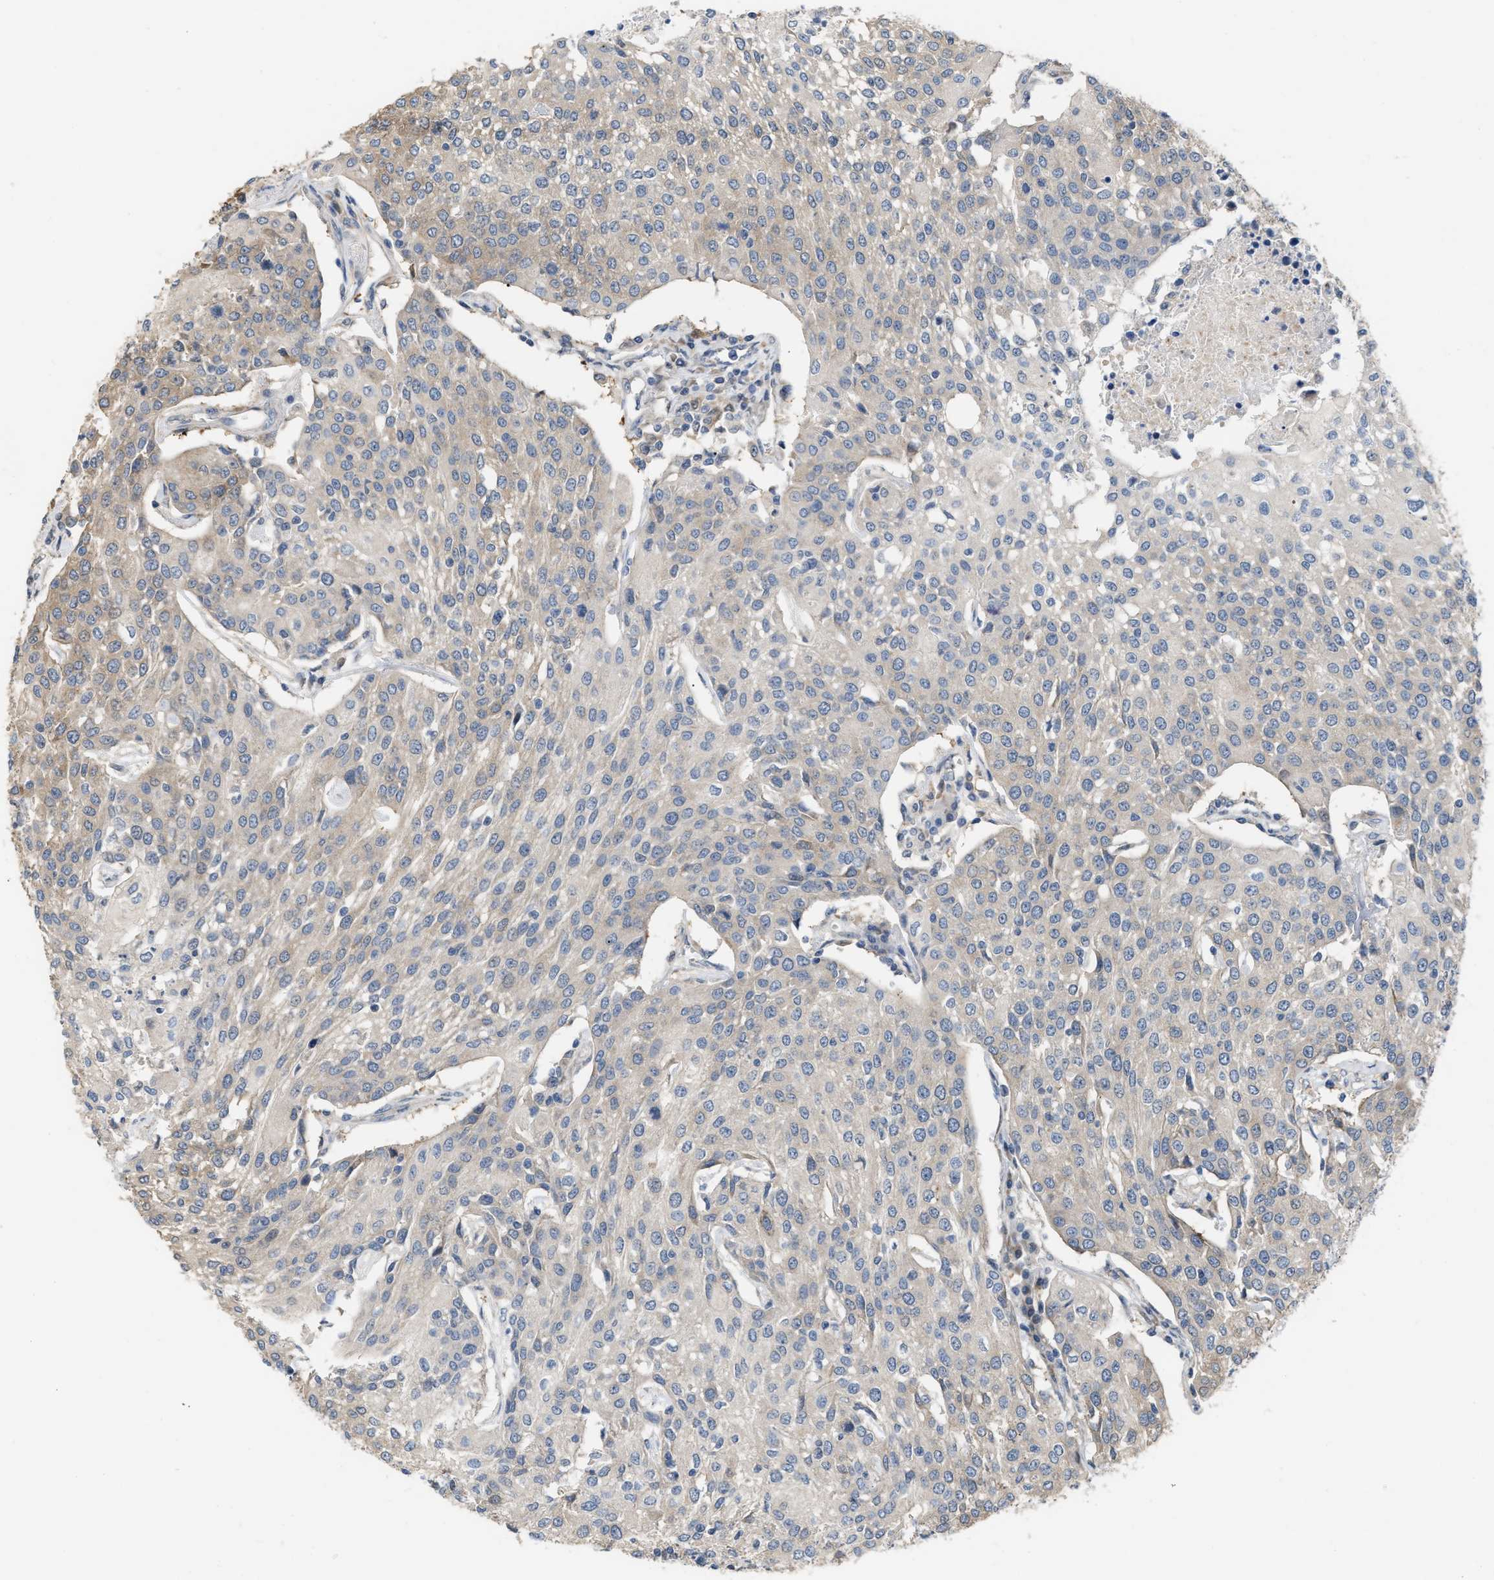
{"staining": {"intensity": "negative", "quantity": "none", "location": "none"}, "tissue": "urothelial cancer", "cell_type": "Tumor cells", "image_type": "cancer", "snomed": [{"axis": "morphology", "description": "Urothelial carcinoma, High grade"}, {"axis": "topography", "description": "Urinary bladder"}], "caption": "Immunohistochemical staining of high-grade urothelial carcinoma displays no significant positivity in tumor cells.", "gene": "CSNK1A1", "patient": {"sex": "female", "age": 85}}